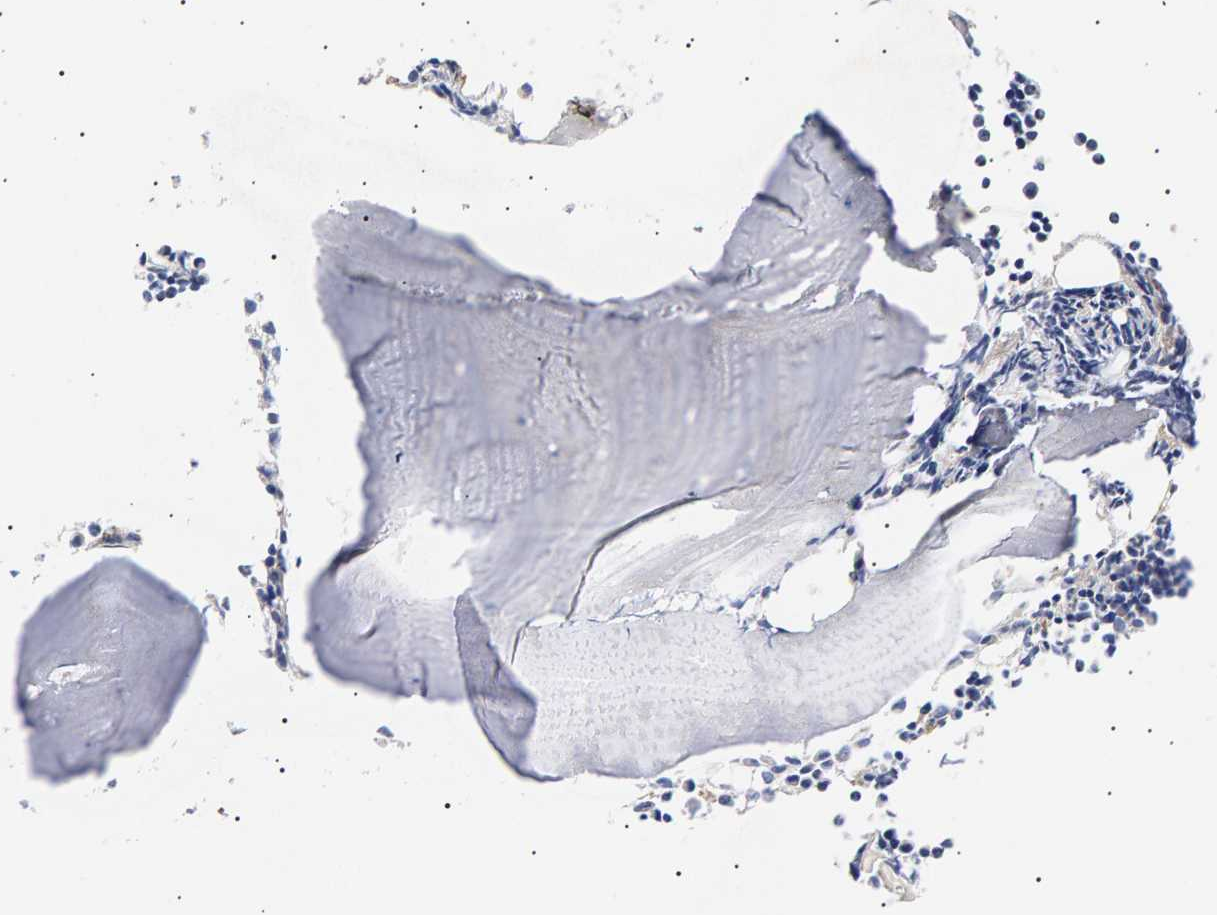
{"staining": {"intensity": "moderate", "quantity": "<25%", "location": "cytoplasmic/membranous"}, "tissue": "bone marrow", "cell_type": "Hematopoietic cells", "image_type": "normal", "snomed": [{"axis": "morphology", "description": "Normal tissue, NOS"}, {"axis": "morphology", "description": "Inflammation, NOS"}, {"axis": "topography", "description": "Bone marrow"}], "caption": "The immunohistochemical stain shows moderate cytoplasmic/membranous staining in hematopoietic cells of normal bone marrow.", "gene": "ANKRD40", "patient": {"sex": "female", "age": 53}}